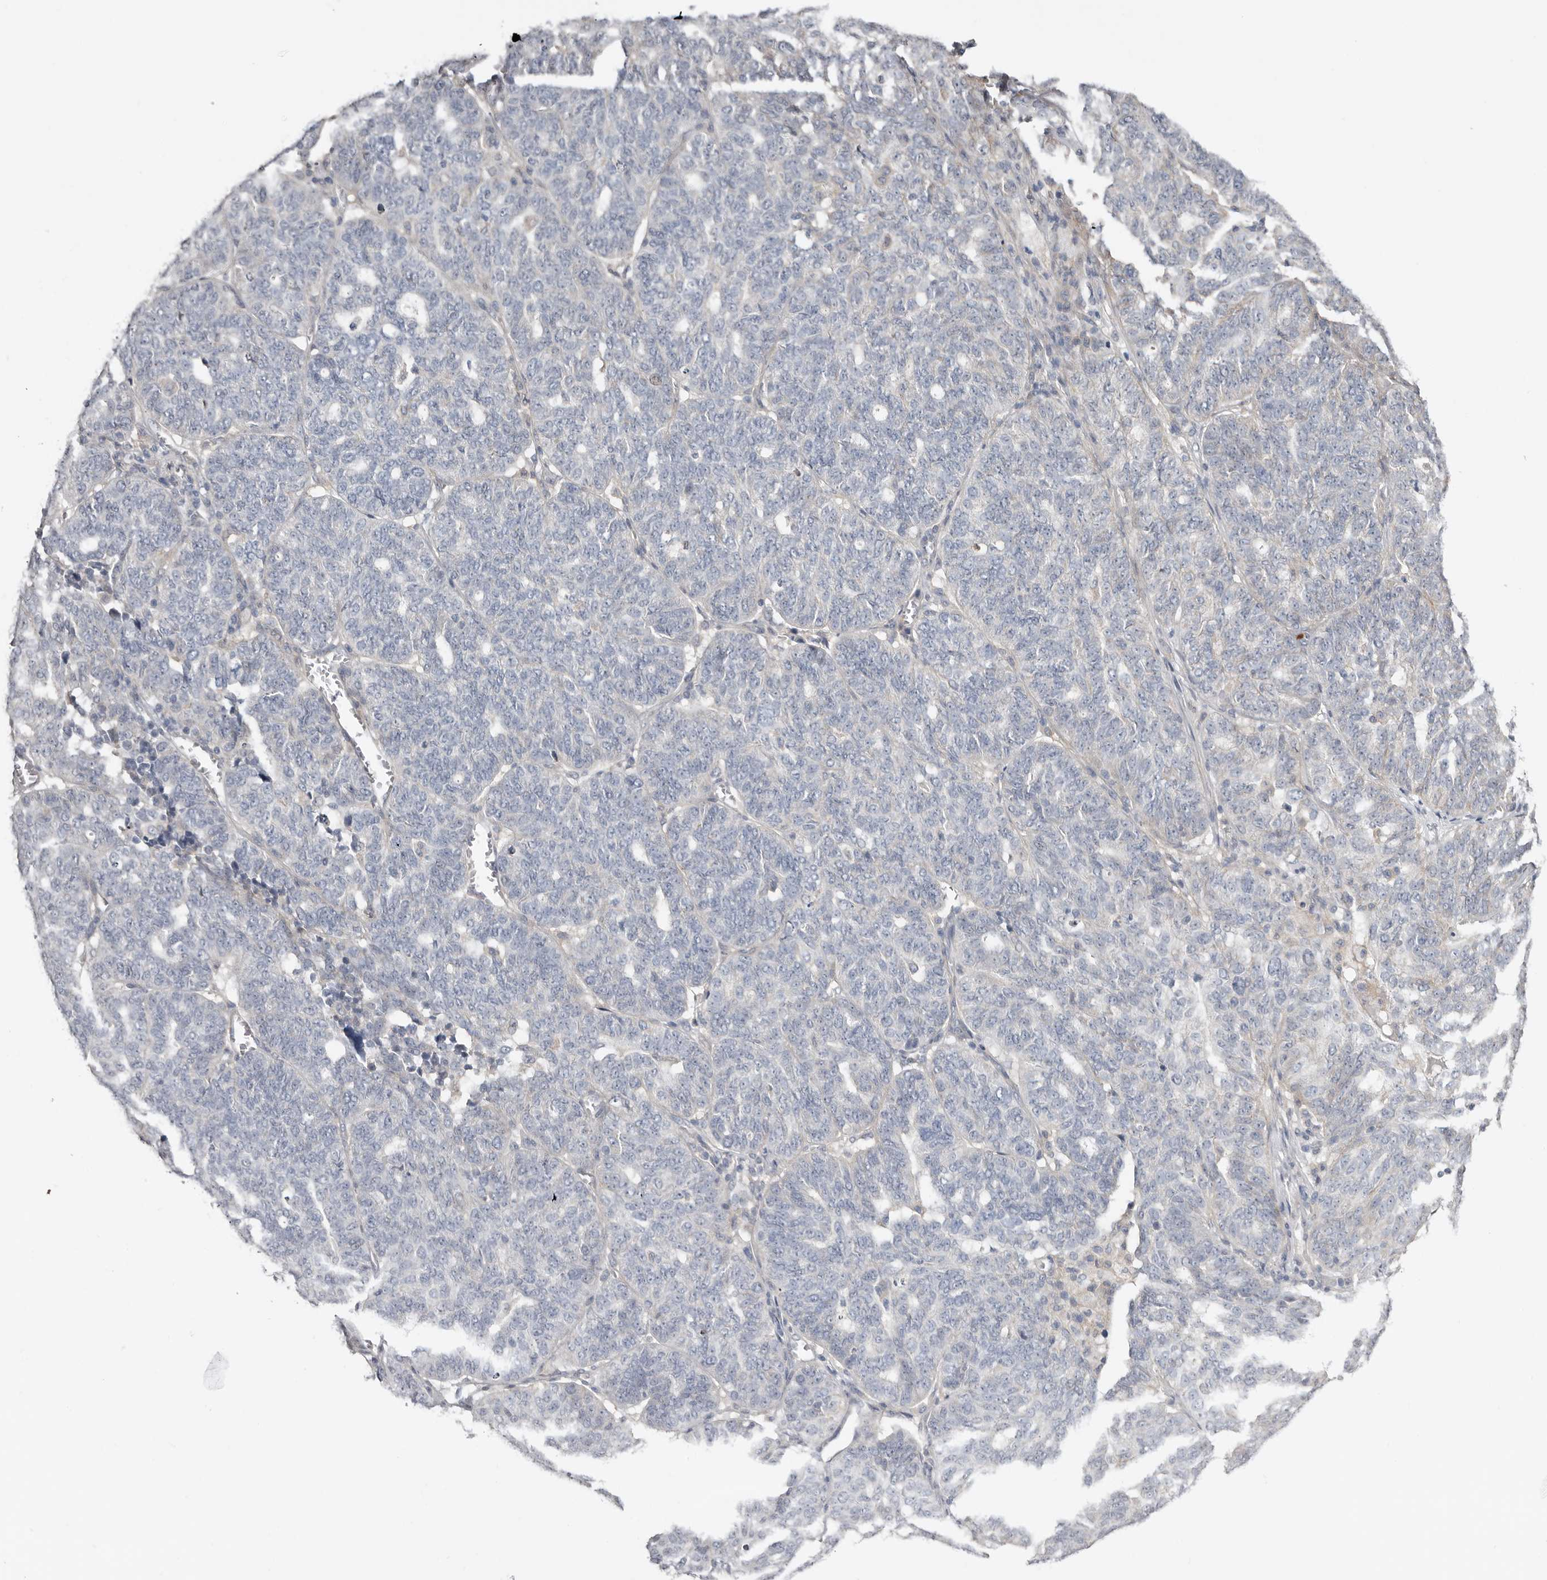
{"staining": {"intensity": "negative", "quantity": "none", "location": "none"}, "tissue": "ovarian cancer", "cell_type": "Tumor cells", "image_type": "cancer", "snomed": [{"axis": "morphology", "description": "Cystadenocarcinoma, serous, NOS"}, {"axis": "topography", "description": "Ovary"}], "caption": "This is an immunohistochemistry image of serous cystadenocarcinoma (ovarian). There is no staining in tumor cells.", "gene": "MSRB2", "patient": {"sex": "female", "age": 59}}